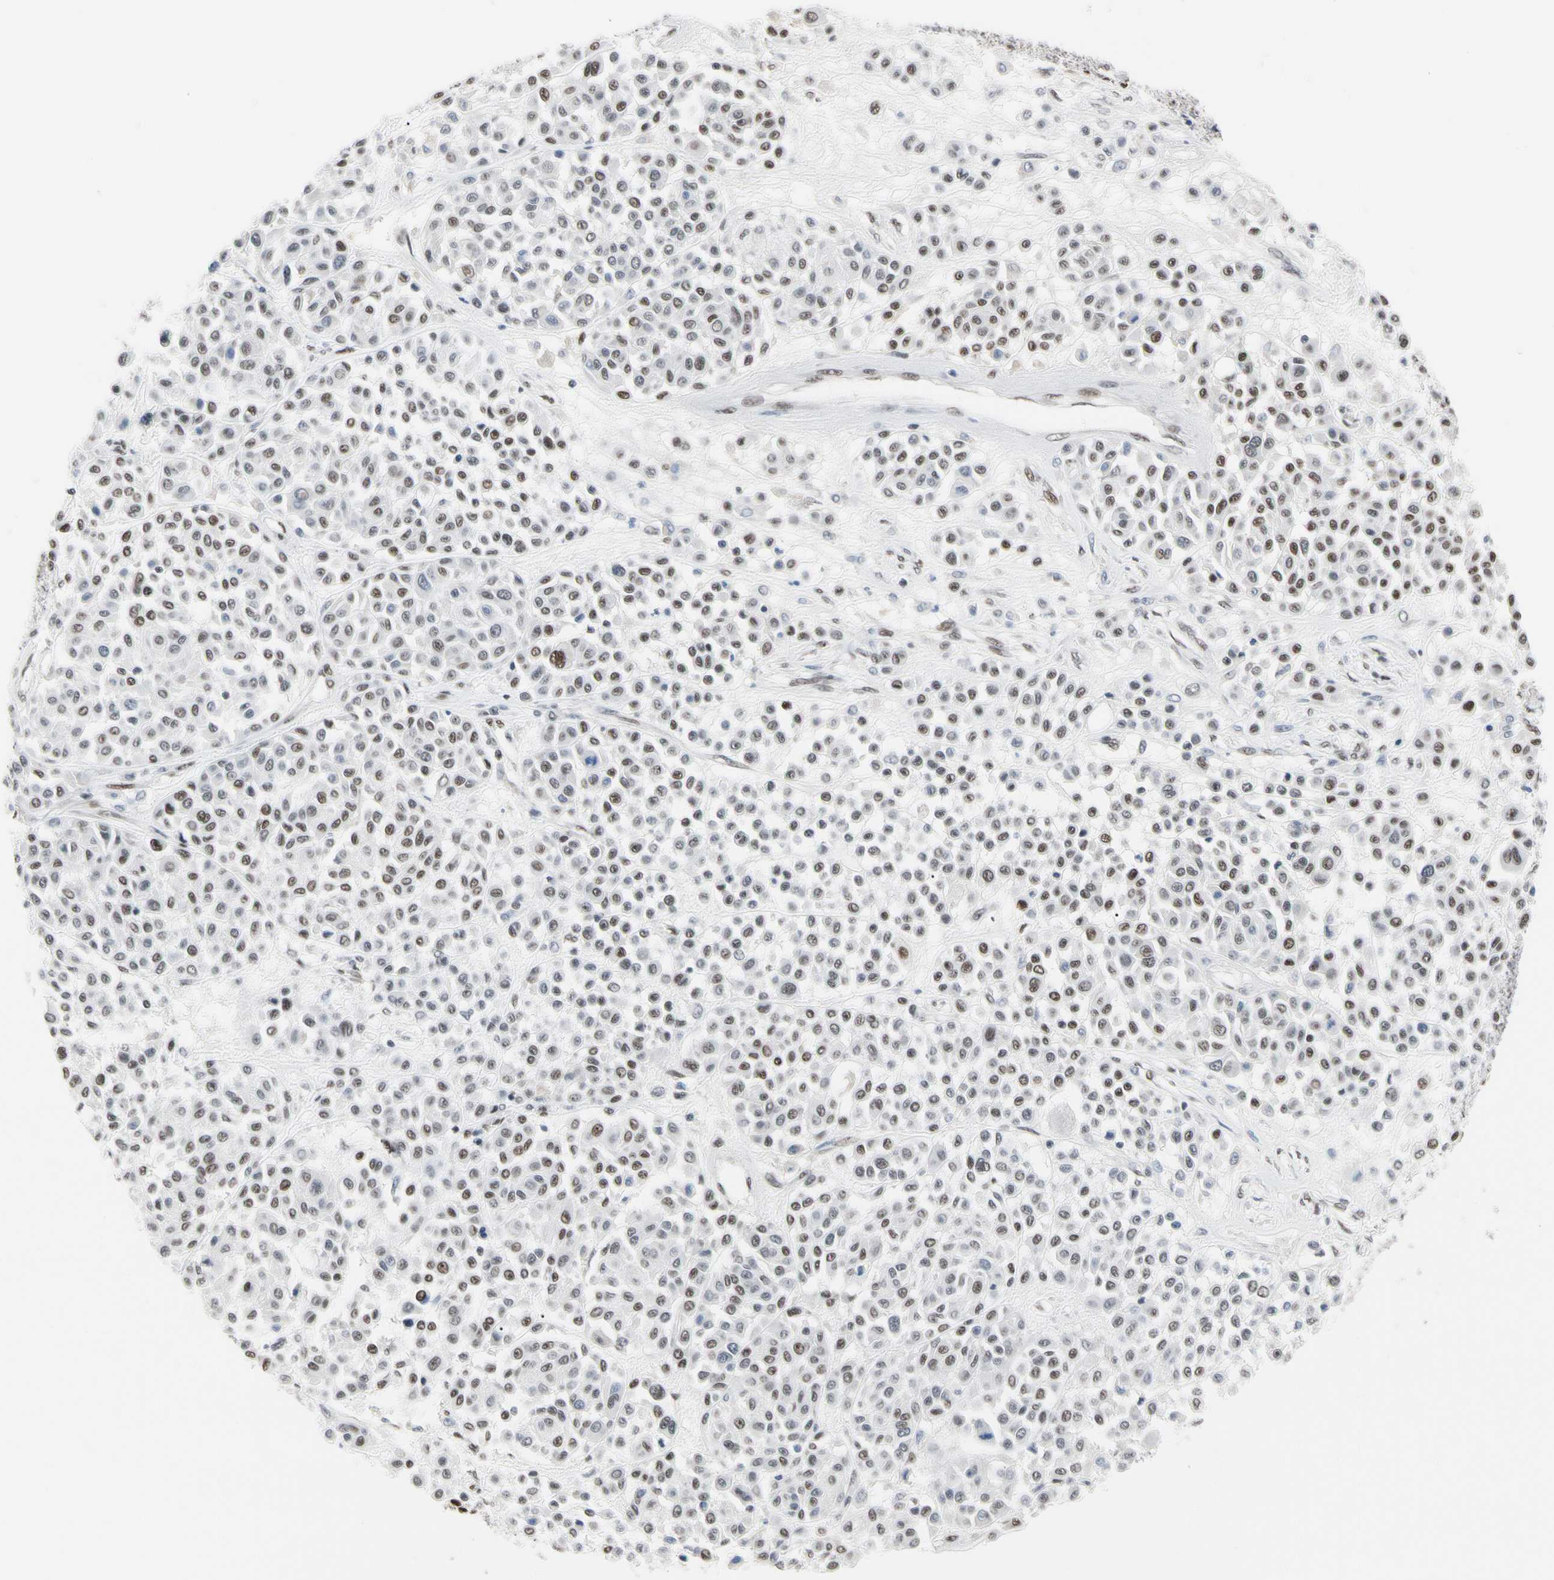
{"staining": {"intensity": "moderate", "quantity": "25%-75%", "location": "nuclear"}, "tissue": "melanoma", "cell_type": "Tumor cells", "image_type": "cancer", "snomed": [{"axis": "morphology", "description": "Malignant melanoma, Metastatic site"}, {"axis": "topography", "description": "Soft tissue"}], "caption": "IHC (DAB) staining of human melanoma shows moderate nuclear protein positivity in approximately 25%-75% of tumor cells.", "gene": "FAM98B", "patient": {"sex": "male", "age": 41}}